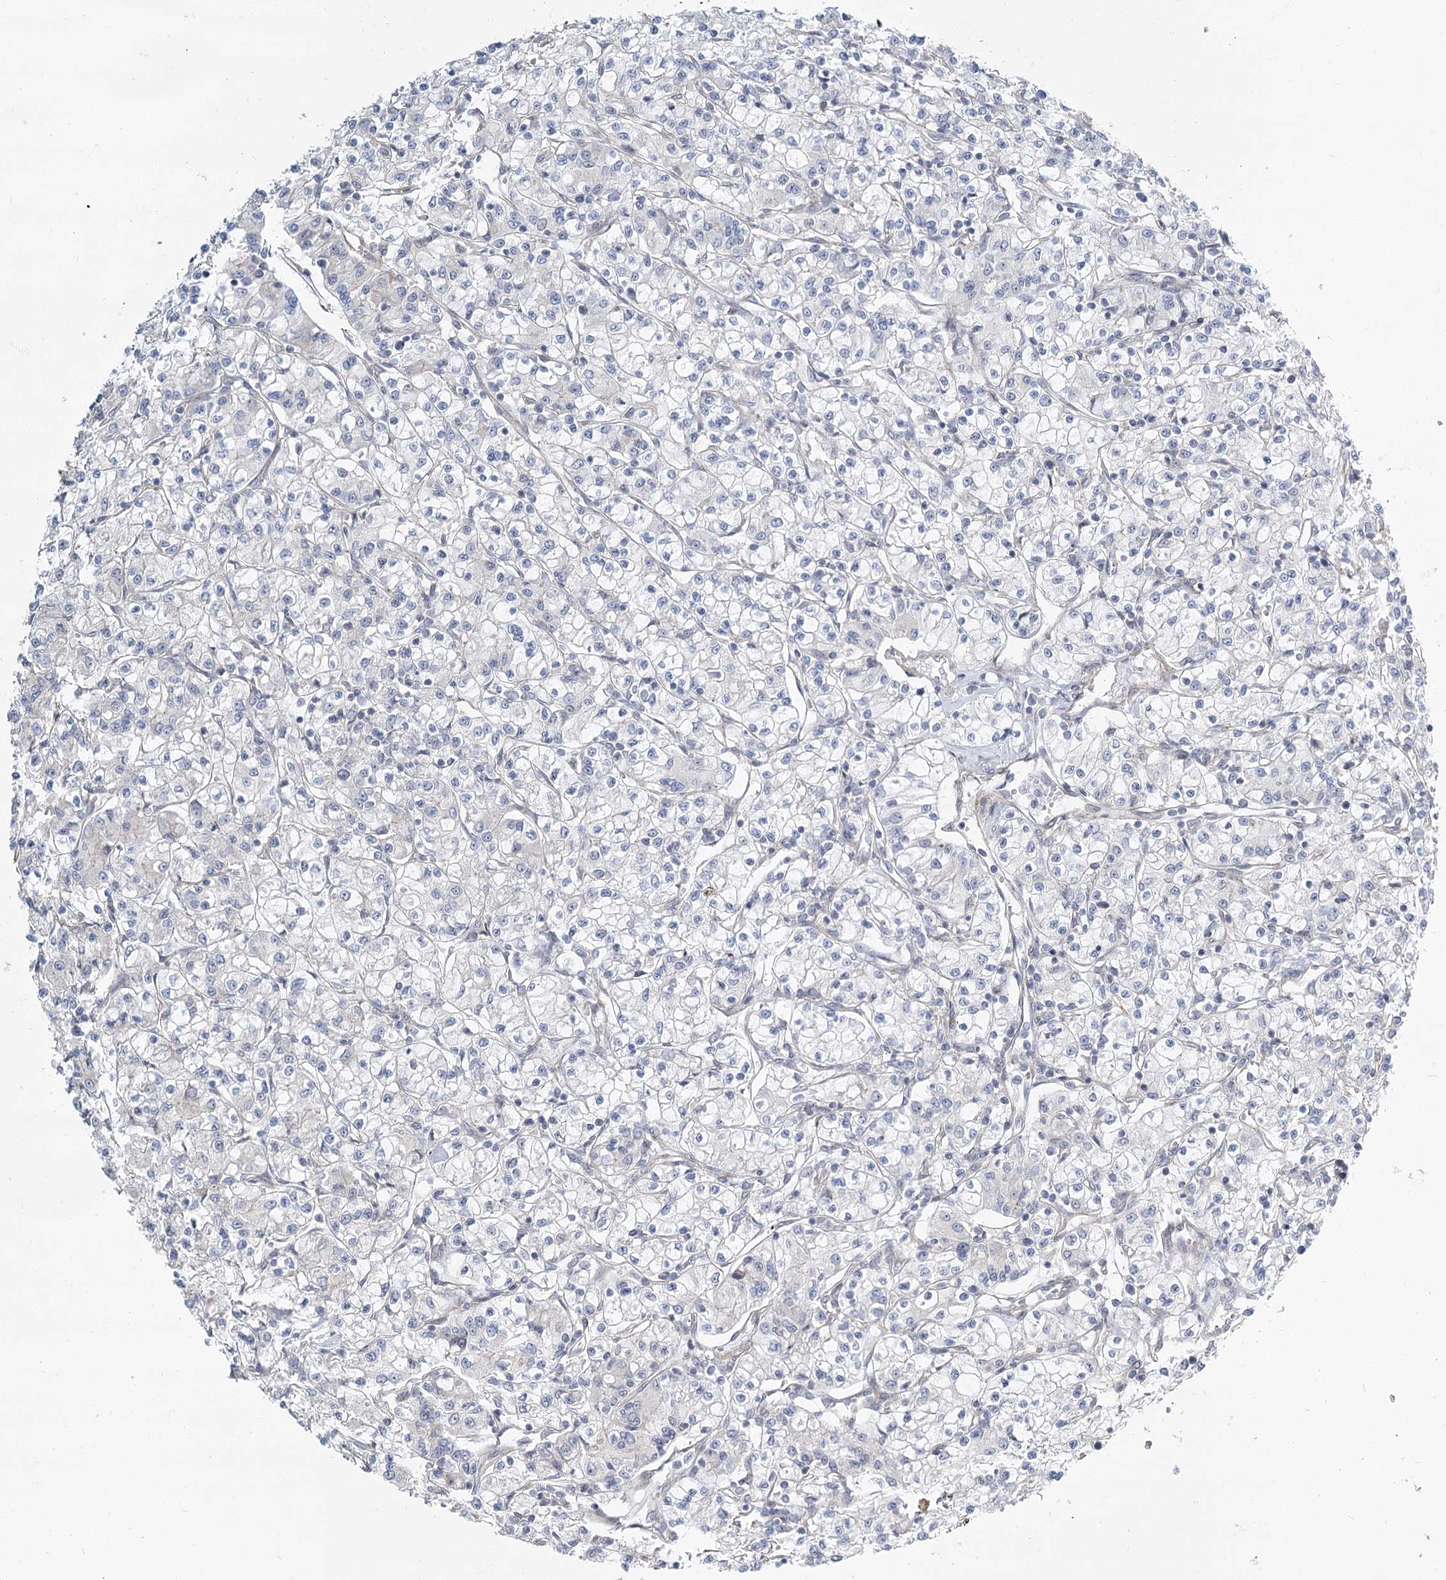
{"staining": {"intensity": "negative", "quantity": "none", "location": "none"}, "tissue": "renal cancer", "cell_type": "Tumor cells", "image_type": "cancer", "snomed": [{"axis": "morphology", "description": "Adenocarcinoma, NOS"}, {"axis": "topography", "description": "Kidney"}], "caption": "High magnification brightfield microscopy of renal adenocarcinoma stained with DAB (3,3'-diaminobenzidine) (brown) and counterstained with hematoxylin (blue): tumor cells show no significant positivity.", "gene": "SPINK13", "patient": {"sex": "female", "age": 59}}